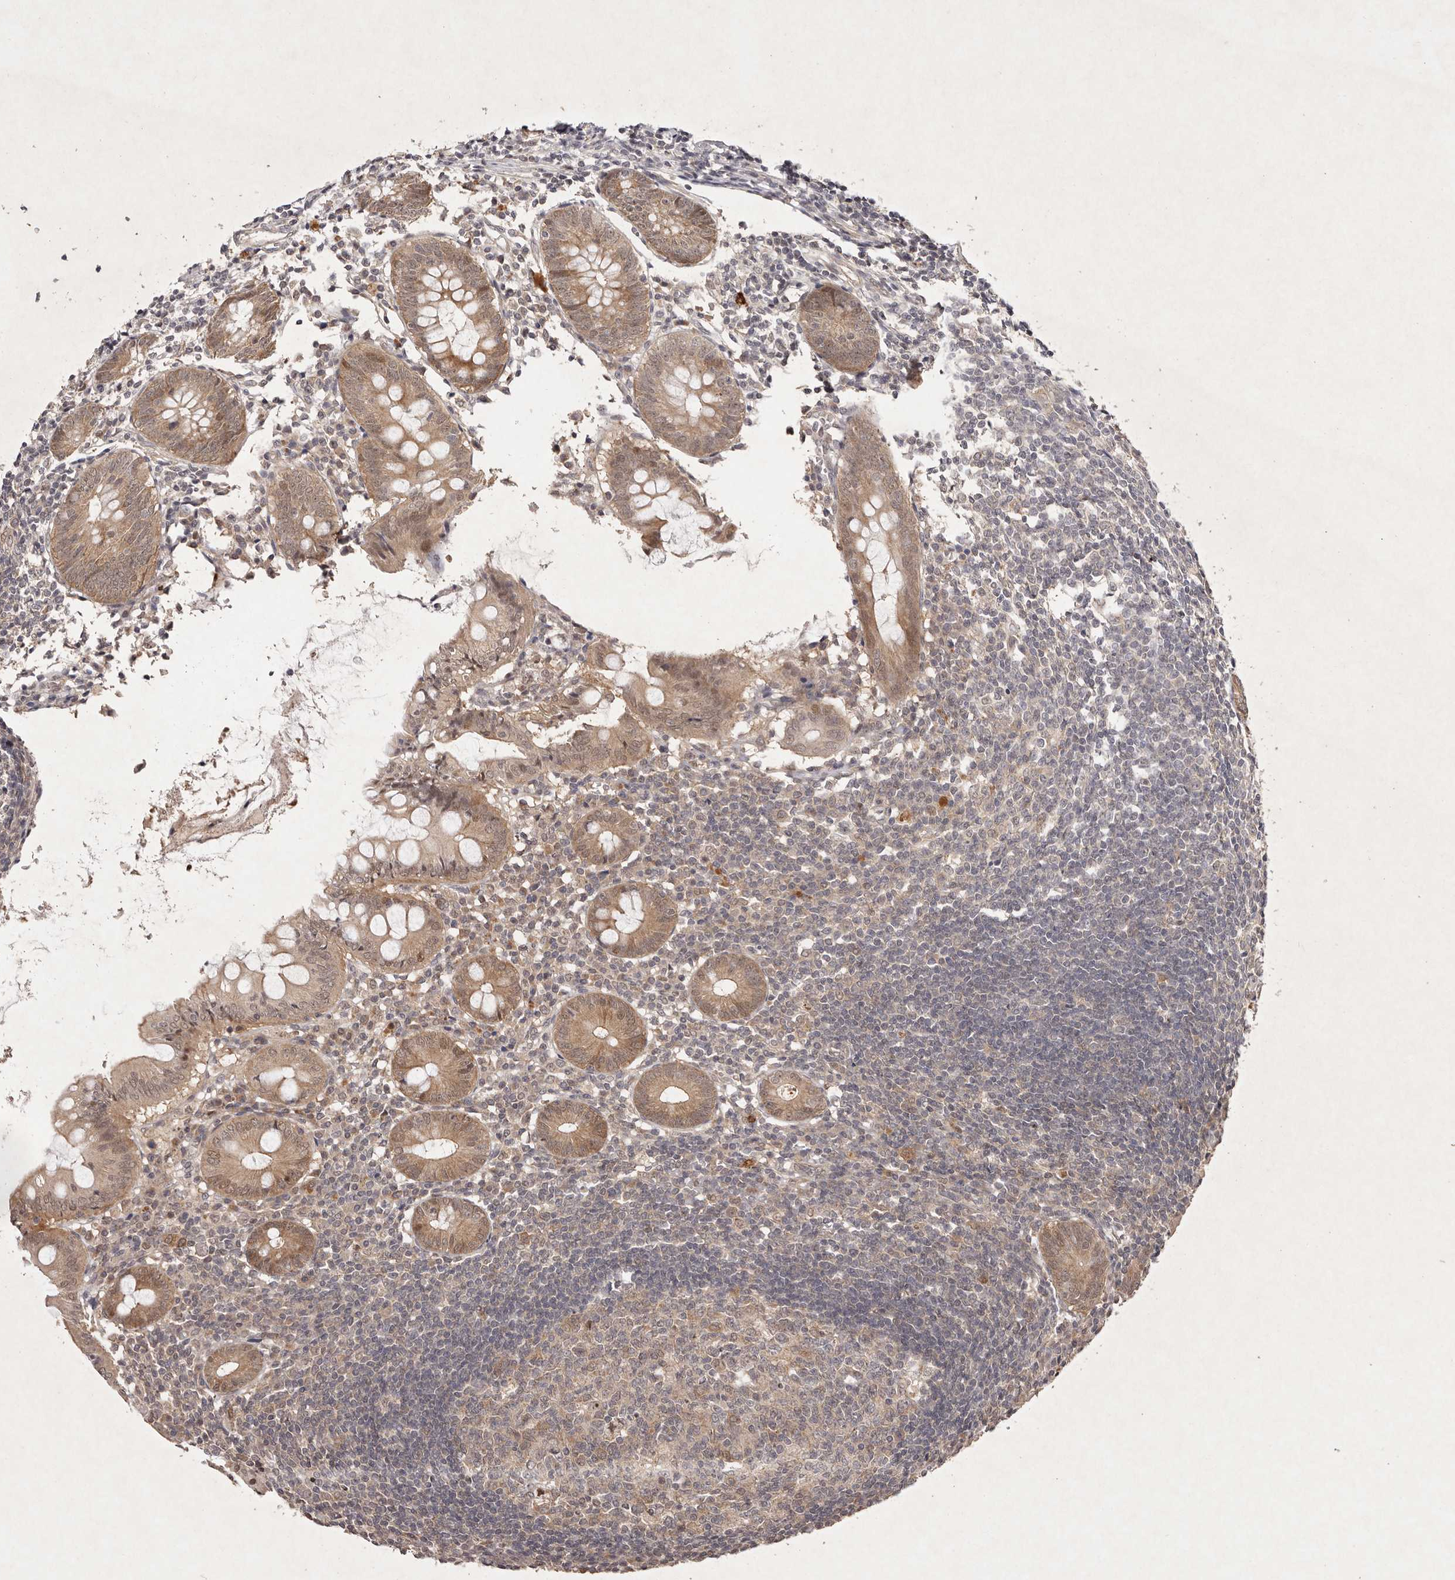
{"staining": {"intensity": "moderate", "quantity": ">75%", "location": "cytoplasmic/membranous,nuclear"}, "tissue": "appendix", "cell_type": "Glandular cells", "image_type": "normal", "snomed": [{"axis": "morphology", "description": "Normal tissue, NOS"}, {"axis": "topography", "description": "Appendix"}], "caption": "IHC micrograph of unremarkable appendix stained for a protein (brown), which displays medium levels of moderate cytoplasmic/membranous,nuclear positivity in about >75% of glandular cells.", "gene": "BUD31", "patient": {"sex": "female", "age": 54}}